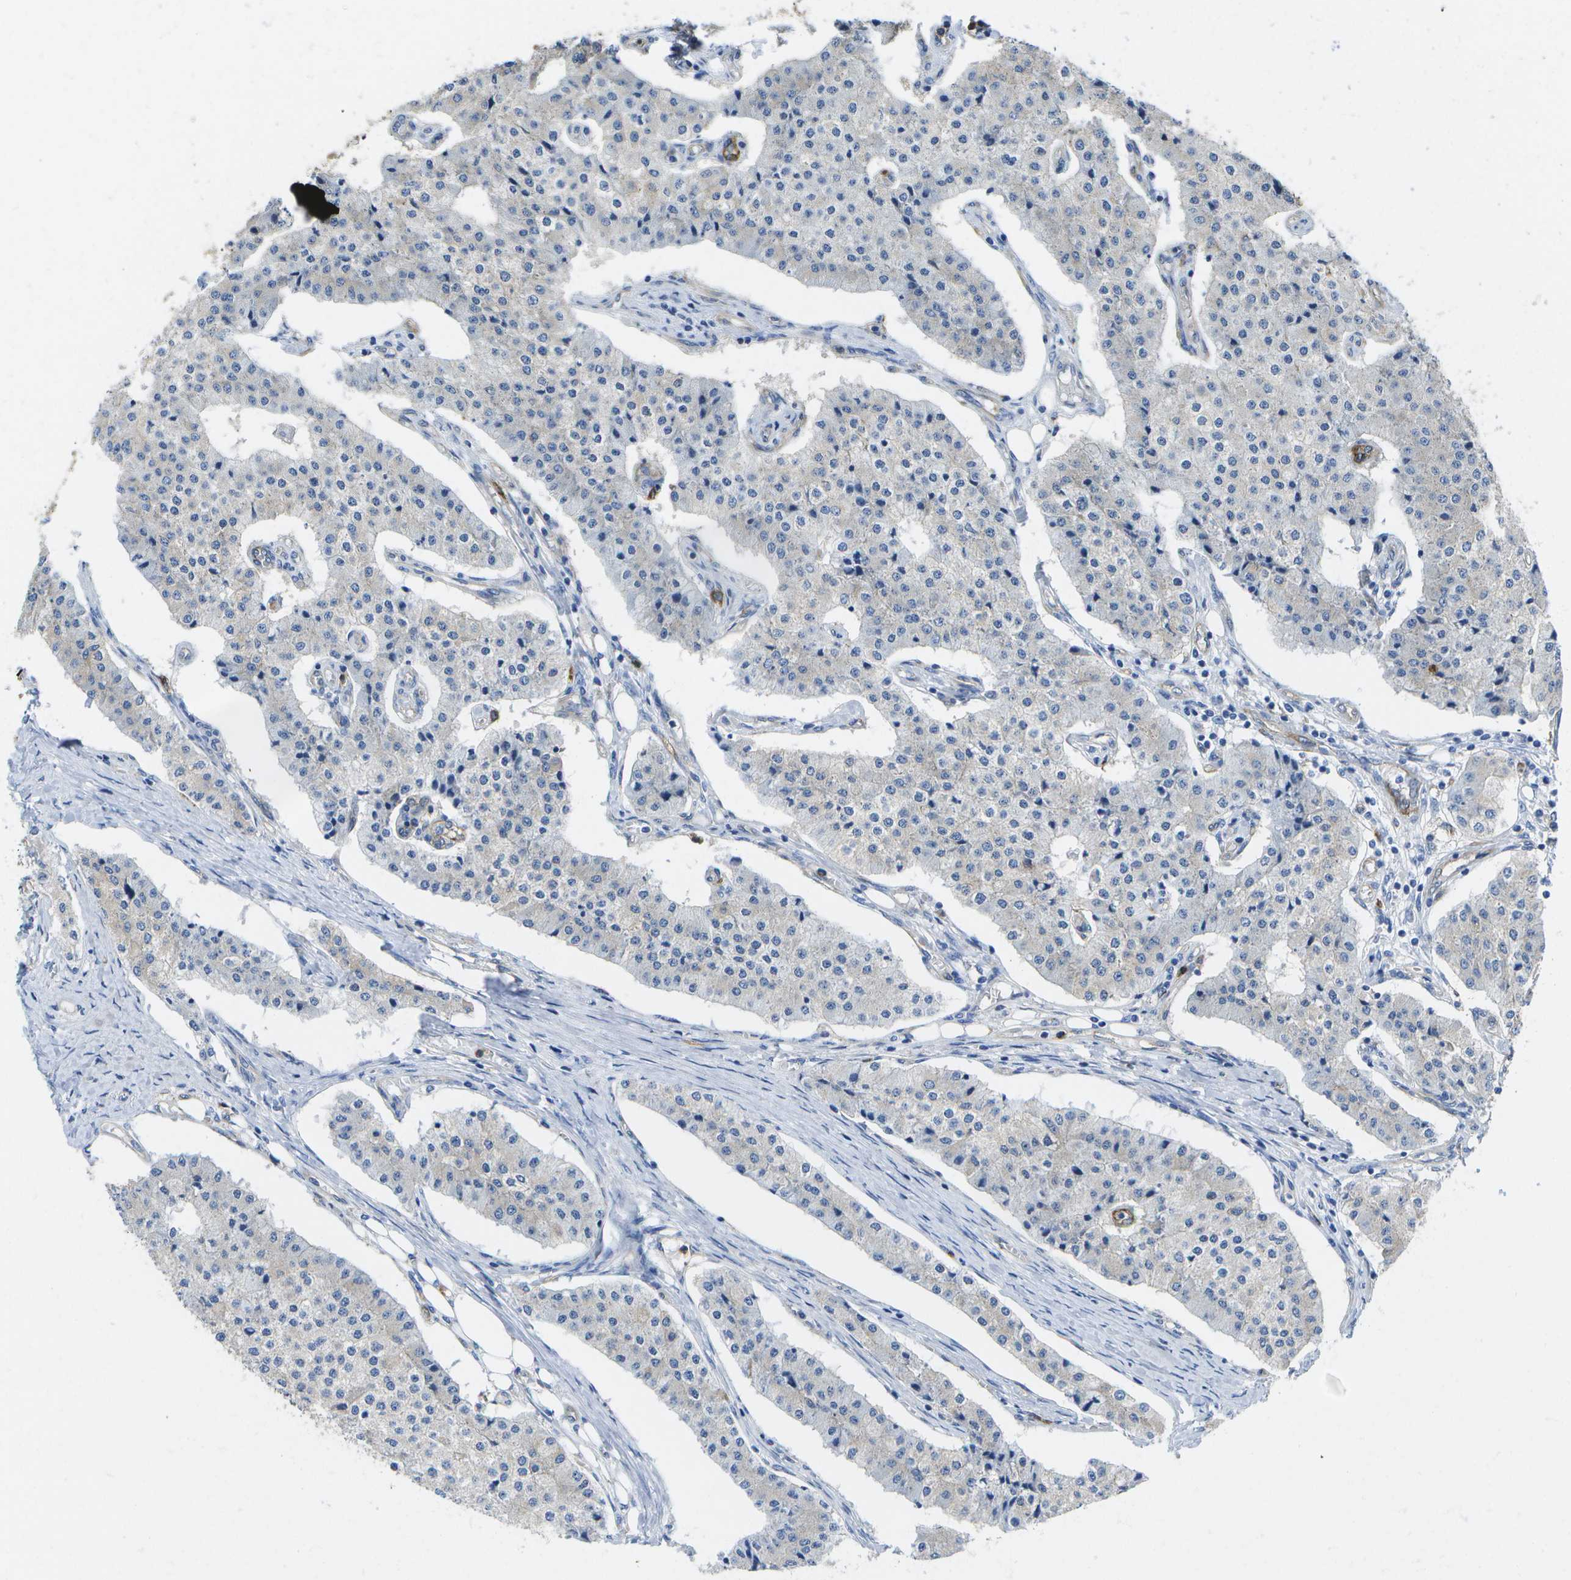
{"staining": {"intensity": "negative", "quantity": "none", "location": "none"}, "tissue": "carcinoid", "cell_type": "Tumor cells", "image_type": "cancer", "snomed": [{"axis": "morphology", "description": "Carcinoid, malignant, NOS"}, {"axis": "topography", "description": "Colon"}], "caption": "Tumor cells are negative for protein expression in human malignant carcinoid.", "gene": "DYSF", "patient": {"sex": "female", "age": 52}}